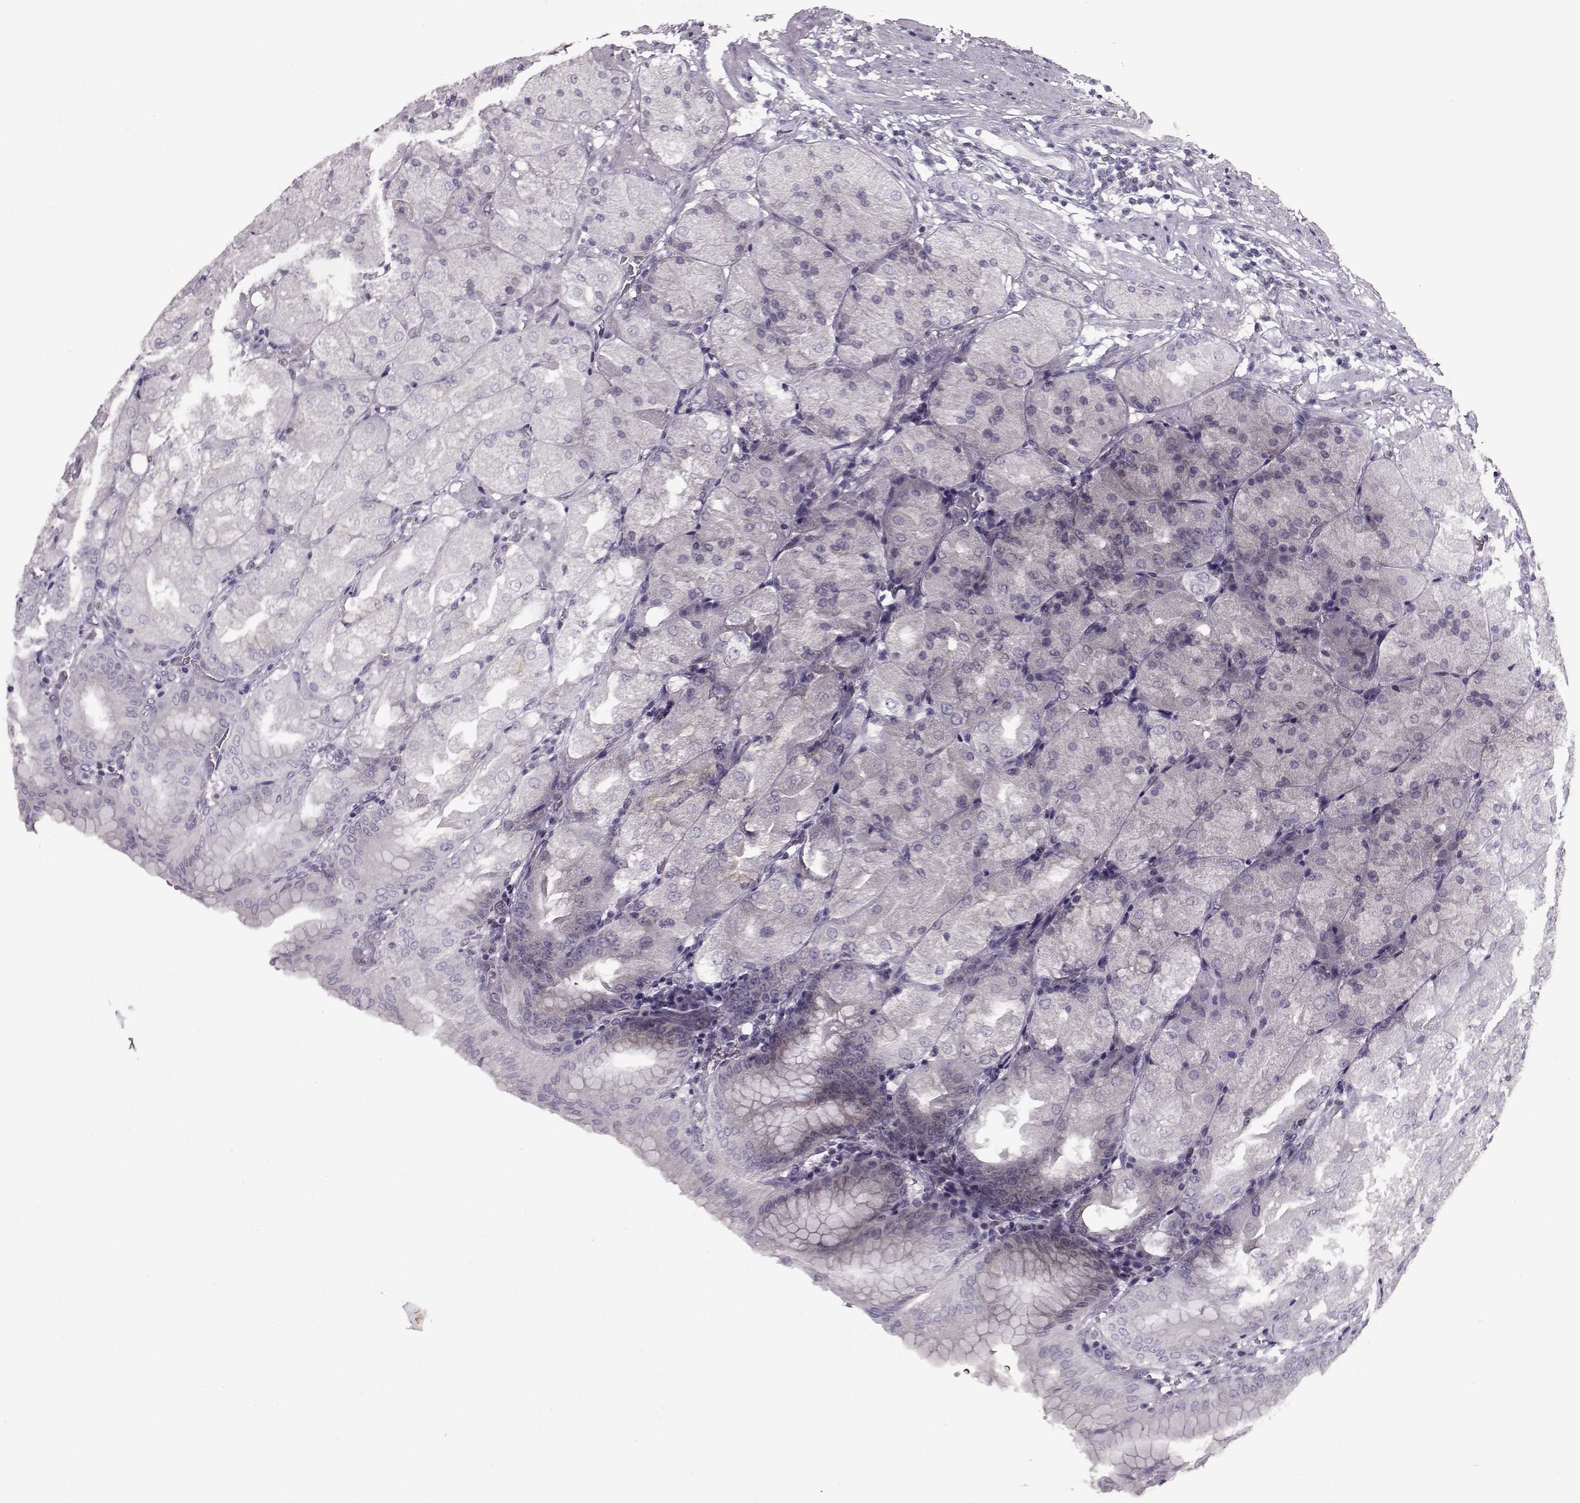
{"staining": {"intensity": "weak", "quantity": "<25%", "location": "cytoplasmic/membranous"}, "tissue": "stomach", "cell_type": "Glandular cells", "image_type": "normal", "snomed": [{"axis": "morphology", "description": "Normal tissue, NOS"}, {"axis": "topography", "description": "Stomach, upper"}, {"axis": "topography", "description": "Stomach"}, {"axis": "topography", "description": "Stomach, lower"}], "caption": "Glandular cells show no significant staining in normal stomach. (DAB immunohistochemistry (IHC), high magnification).", "gene": "RP1L1", "patient": {"sex": "male", "age": 62}}